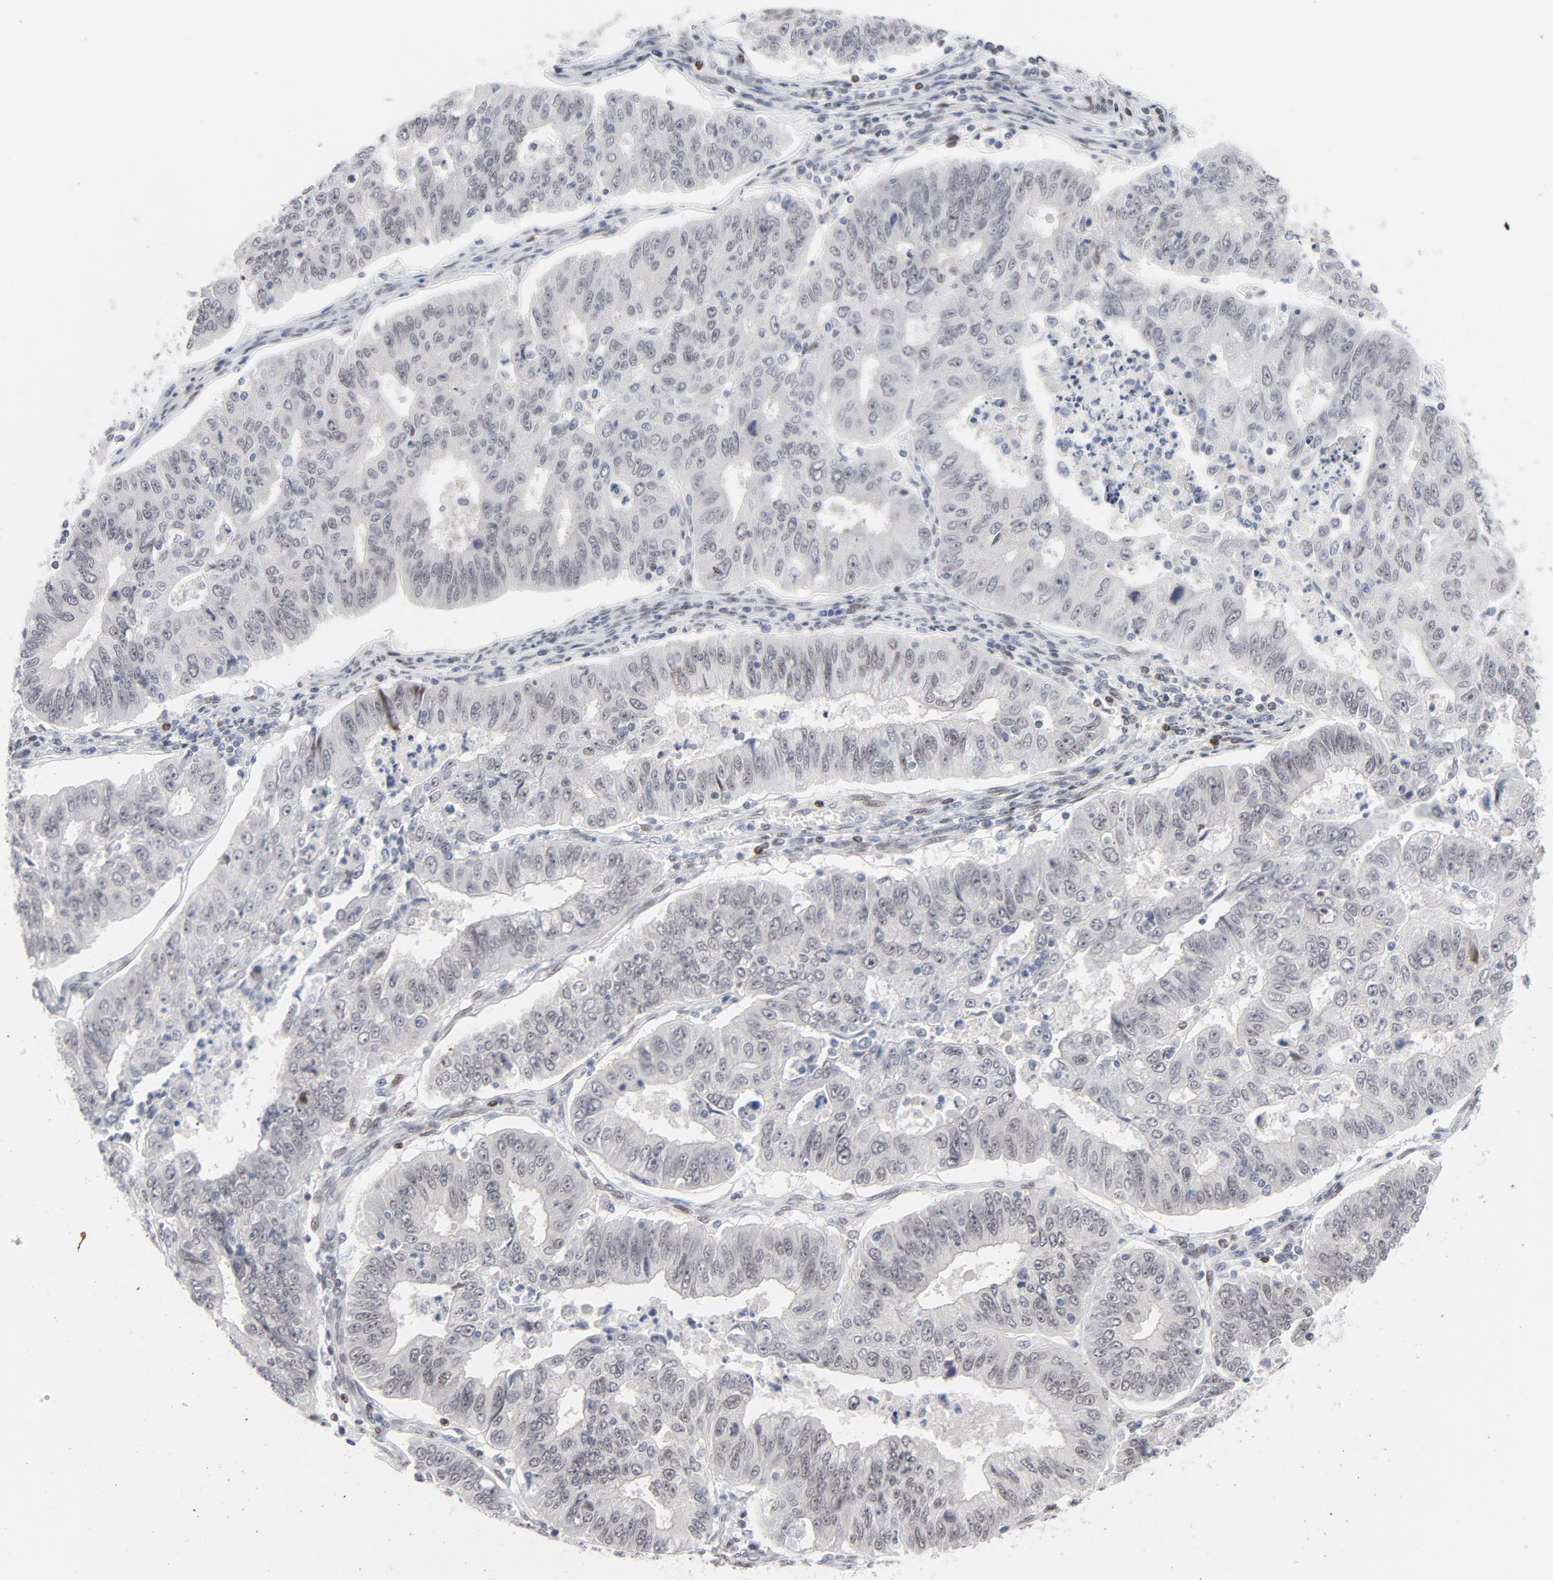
{"staining": {"intensity": "weak", "quantity": "<25%", "location": "nuclear"}, "tissue": "endometrial cancer", "cell_type": "Tumor cells", "image_type": "cancer", "snomed": [{"axis": "morphology", "description": "Adenocarcinoma, NOS"}, {"axis": "topography", "description": "Endometrium"}], "caption": "This histopathology image is of endometrial adenocarcinoma stained with IHC to label a protein in brown with the nuclei are counter-stained blue. There is no expression in tumor cells.", "gene": "NFIC", "patient": {"sex": "female", "age": 42}}